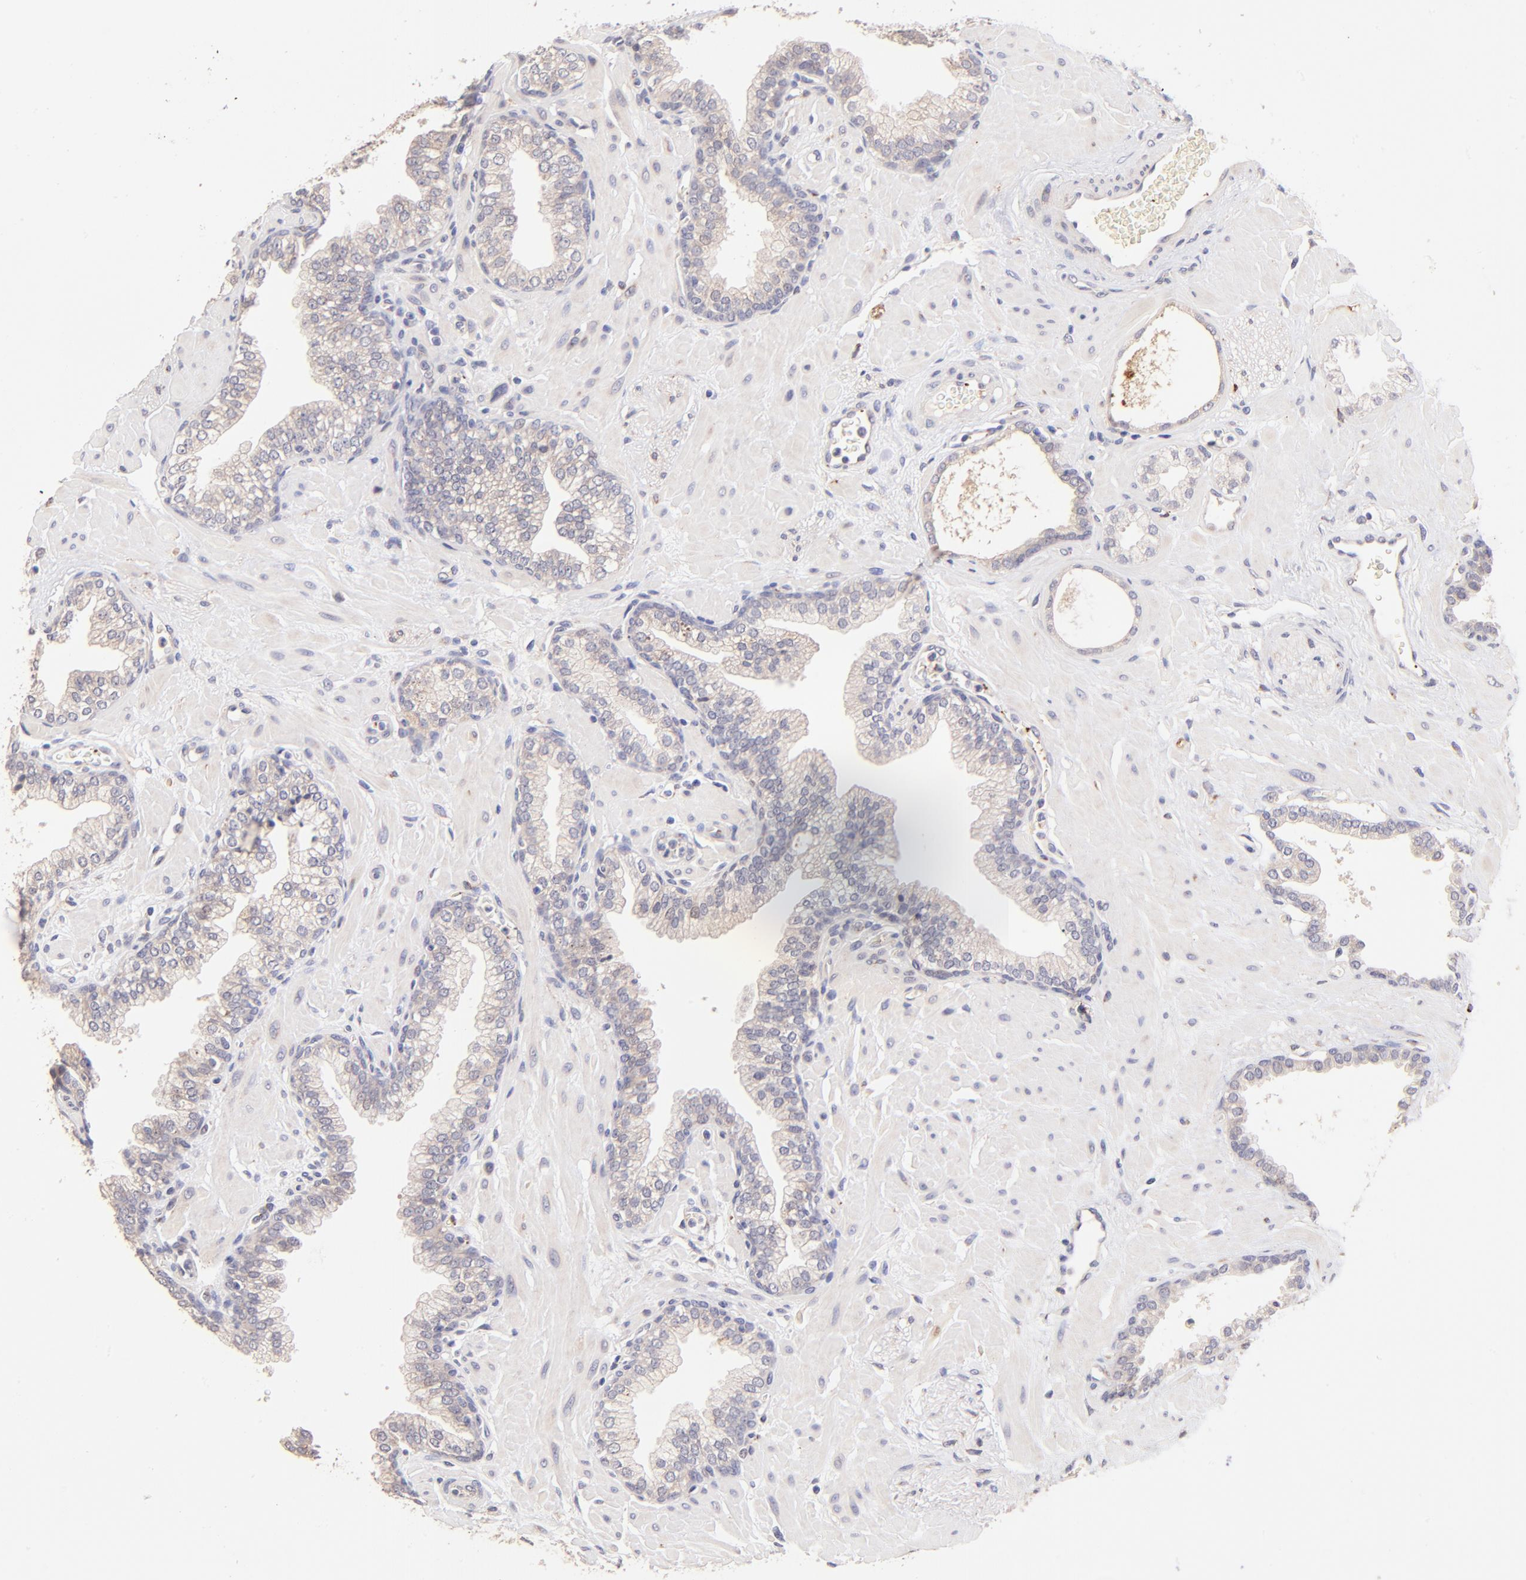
{"staining": {"intensity": "weak", "quantity": "<25%", "location": "cytoplasmic/membranous"}, "tissue": "prostate", "cell_type": "Glandular cells", "image_type": "normal", "snomed": [{"axis": "morphology", "description": "Normal tissue, NOS"}, {"axis": "topography", "description": "Prostate"}], "caption": "Prostate stained for a protein using immunohistochemistry (IHC) shows no expression glandular cells.", "gene": "SPARC", "patient": {"sex": "male", "age": 60}}